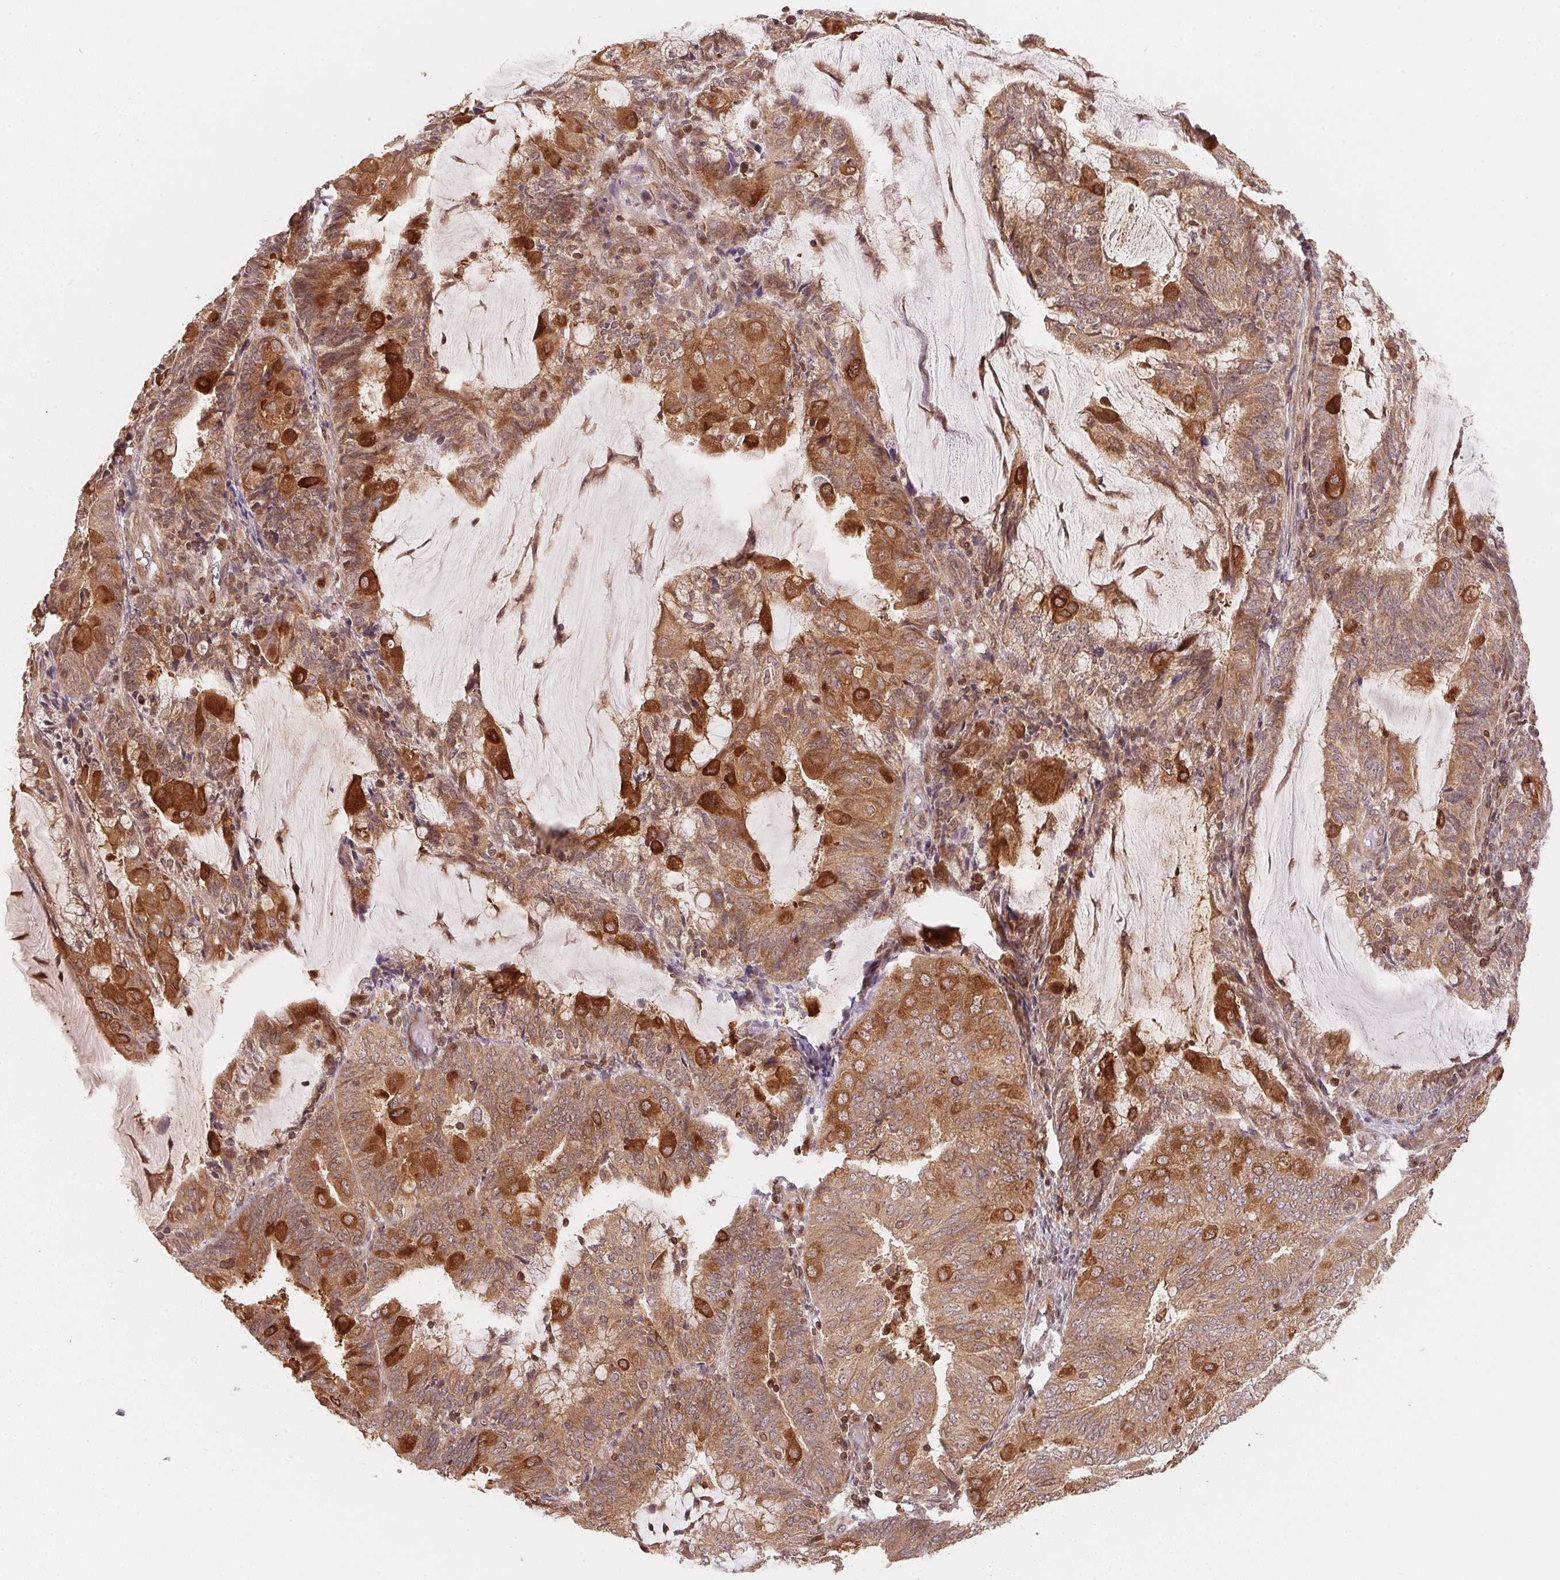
{"staining": {"intensity": "strong", "quantity": "25%-75%", "location": "cytoplasmic/membranous,nuclear"}, "tissue": "endometrial cancer", "cell_type": "Tumor cells", "image_type": "cancer", "snomed": [{"axis": "morphology", "description": "Adenocarcinoma, NOS"}, {"axis": "topography", "description": "Endometrium"}], "caption": "Immunohistochemistry of endometrial cancer (adenocarcinoma) exhibits high levels of strong cytoplasmic/membranous and nuclear positivity in approximately 25%-75% of tumor cells.", "gene": "CCDC102B", "patient": {"sex": "female", "age": 81}}